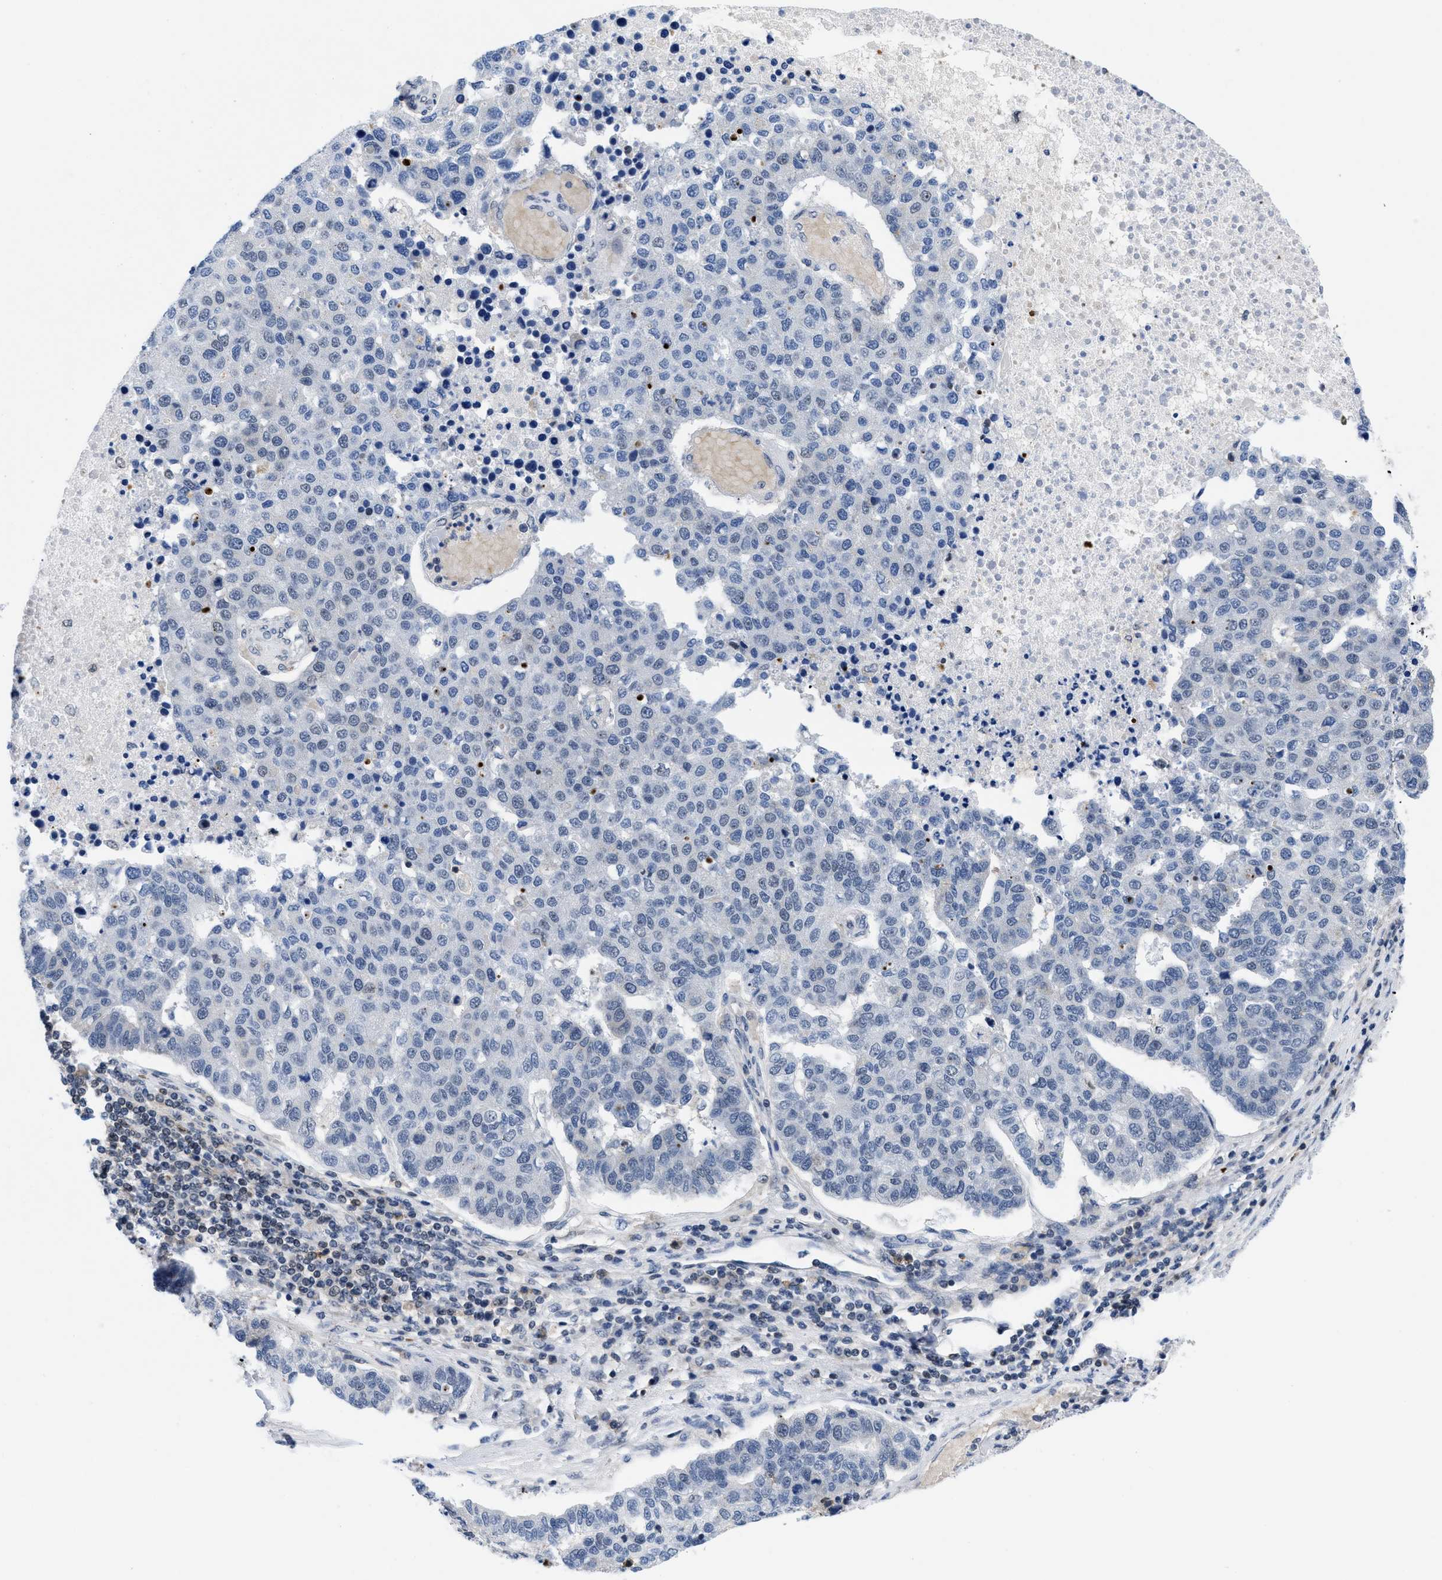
{"staining": {"intensity": "negative", "quantity": "none", "location": "none"}, "tissue": "pancreatic cancer", "cell_type": "Tumor cells", "image_type": "cancer", "snomed": [{"axis": "morphology", "description": "Adenocarcinoma, NOS"}, {"axis": "topography", "description": "Pancreas"}], "caption": "Pancreatic cancer was stained to show a protein in brown. There is no significant positivity in tumor cells.", "gene": "PITHD1", "patient": {"sex": "female", "age": 61}}